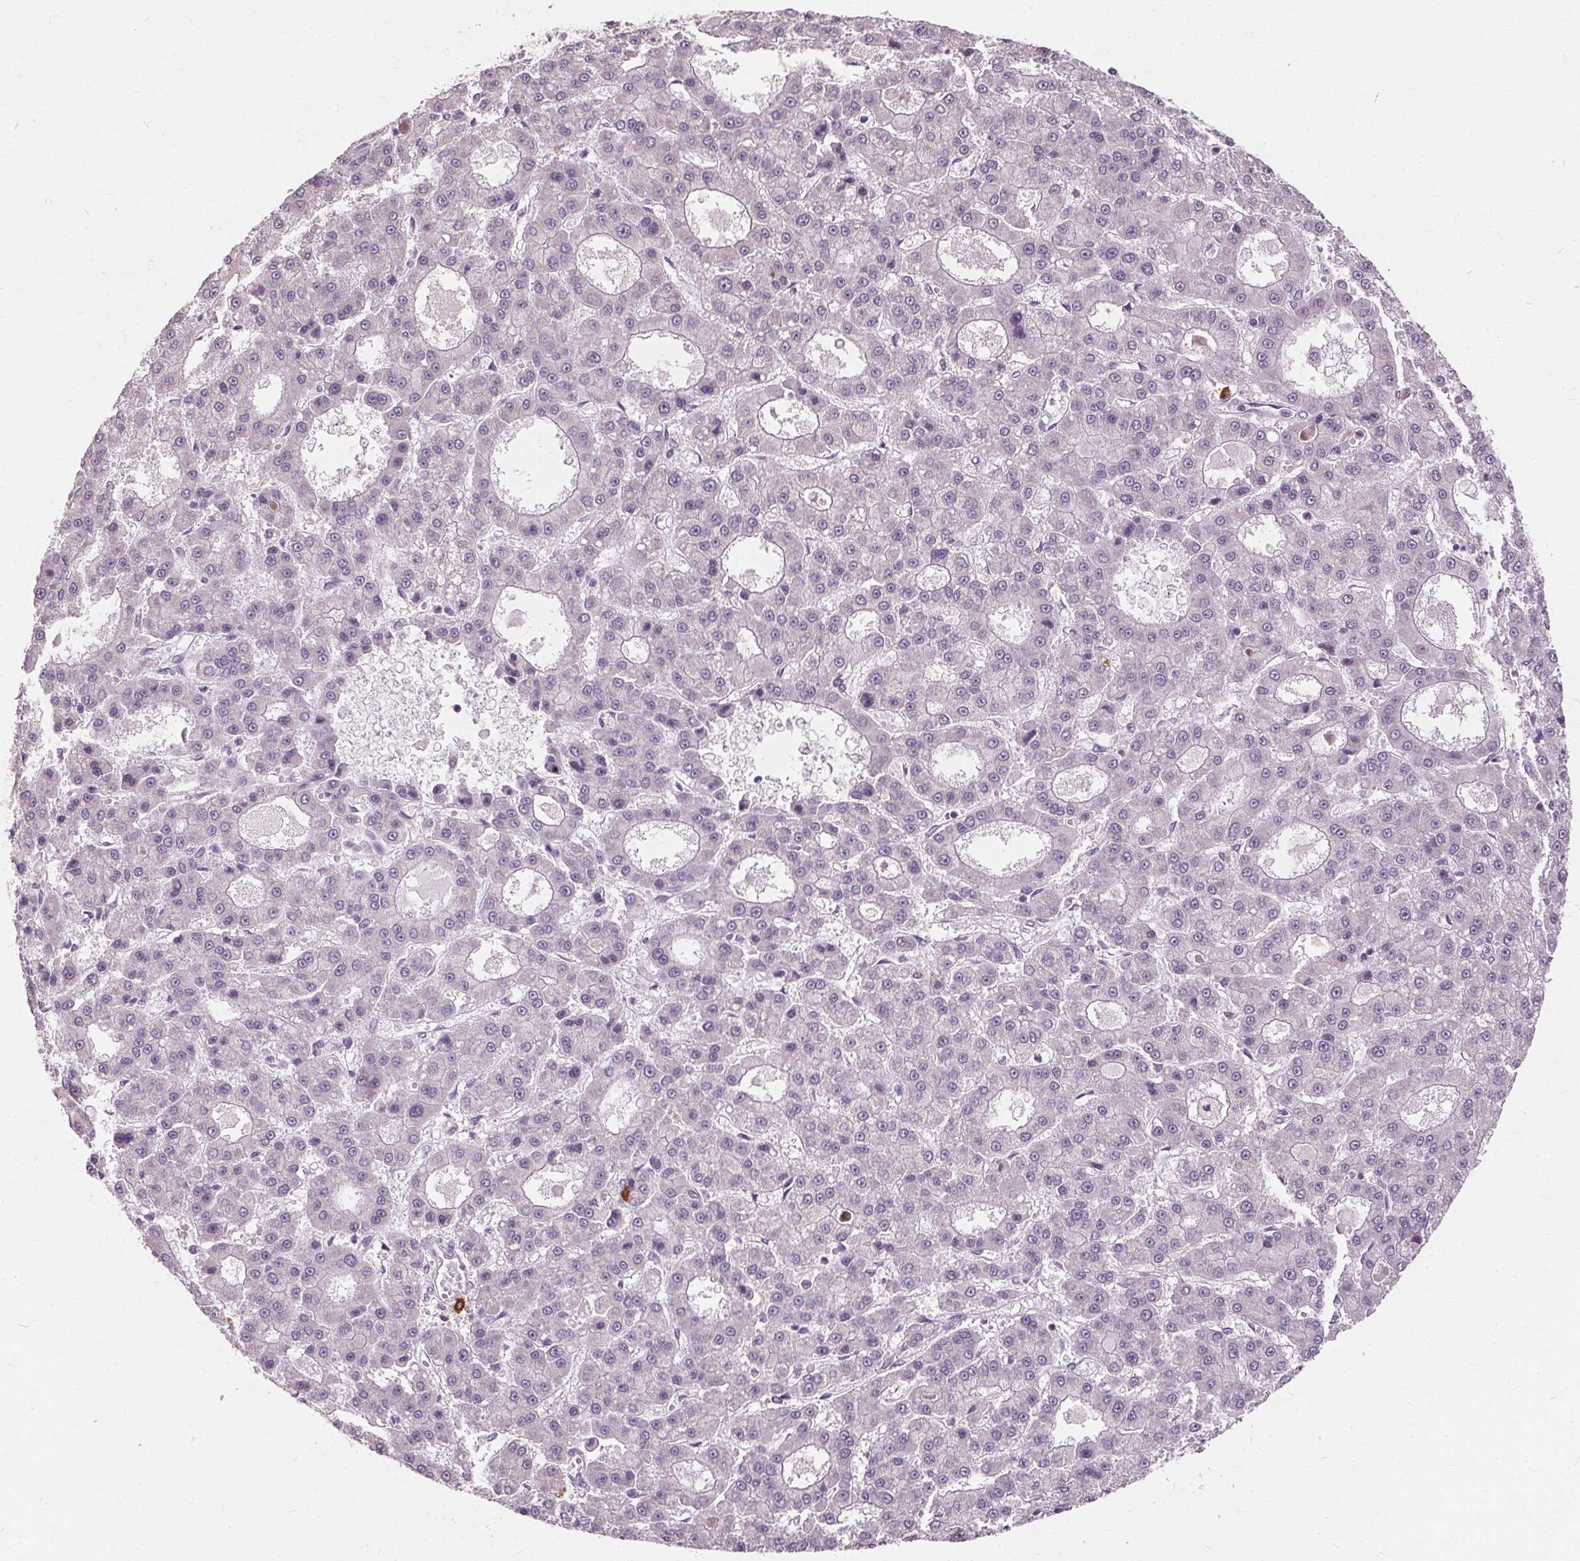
{"staining": {"intensity": "negative", "quantity": "none", "location": "none"}, "tissue": "liver cancer", "cell_type": "Tumor cells", "image_type": "cancer", "snomed": [{"axis": "morphology", "description": "Carcinoma, Hepatocellular, NOS"}, {"axis": "topography", "description": "Liver"}], "caption": "Tumor cells show no significant expression in liver hepatocellular carcinoma. Brightfield microscopy of immunohistochemistry stained with DAB (brown) and hematoxylin (blue), captured at high magnification.", "gene": "SIGLEC6", "patient": {"sex": "male", "age": 70}}